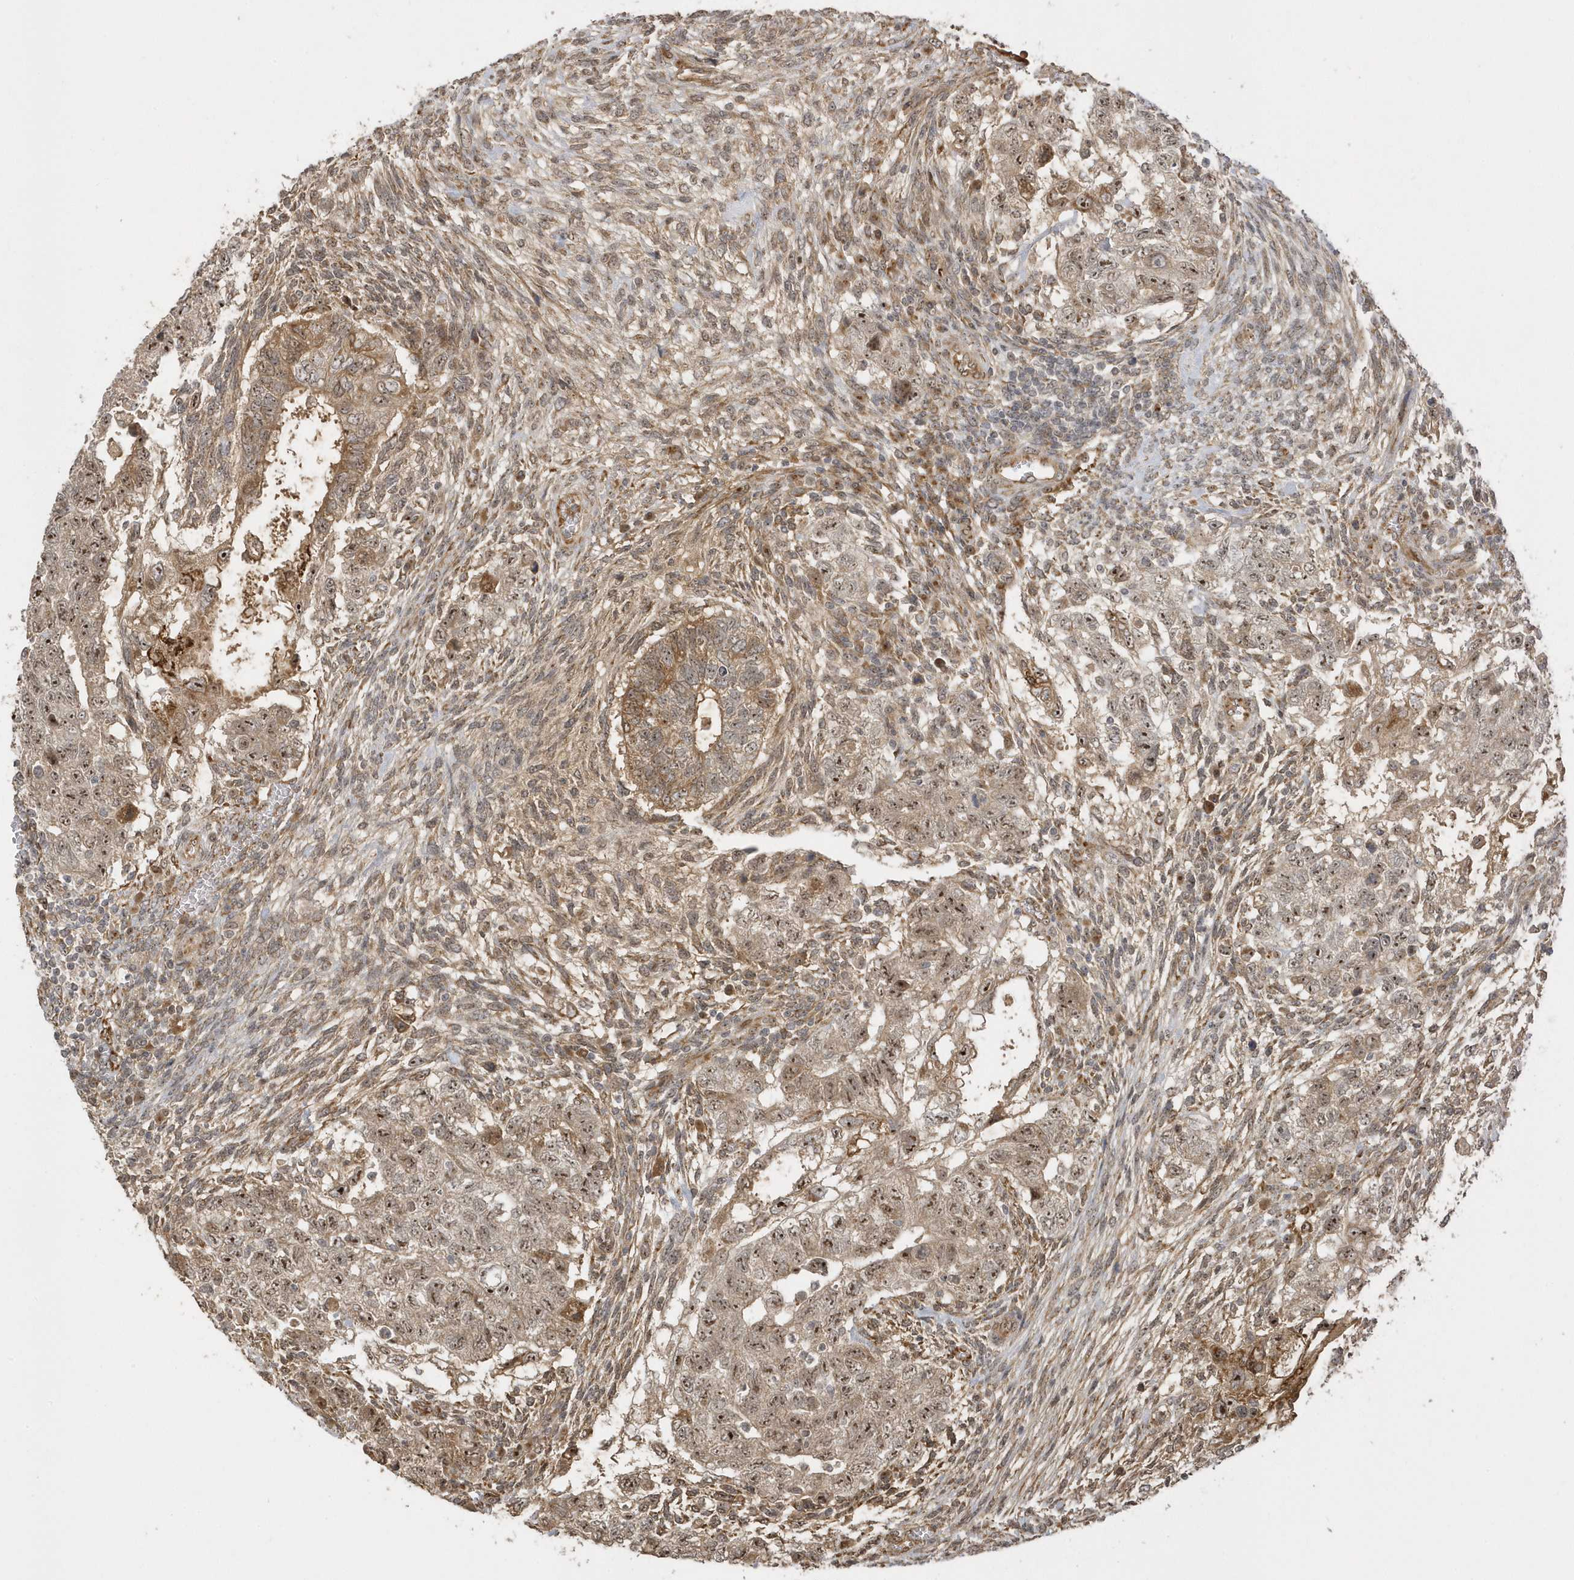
{"staining": {"intensity": "moderate", "quantity": ">75%", "location": "cytoplasmic/membranous,nuclear"}, "tissue": "testis cancer", "cell_type": "Tumor cells", "image_type": "cancer", "snomed": [{"axis": "morphology", "description": "Carcinoma, Embryonal, NOS"}, {"axis": "topography", "description": "Testis"}], "caption": "IHC histopathology image of neoplastic tissue: human testis cancer (embryonal carcinoma) stained using immunohistochemistry reveals medium levels of moderate protein expression localized specifically in the cytoplasmic/membranous and nuclear of tumor cells, appearing as a cytoplasmic/membranous and nuclear brown color.", "gene": "ECM2", "patient": {"sex": "male", "age": 37}}